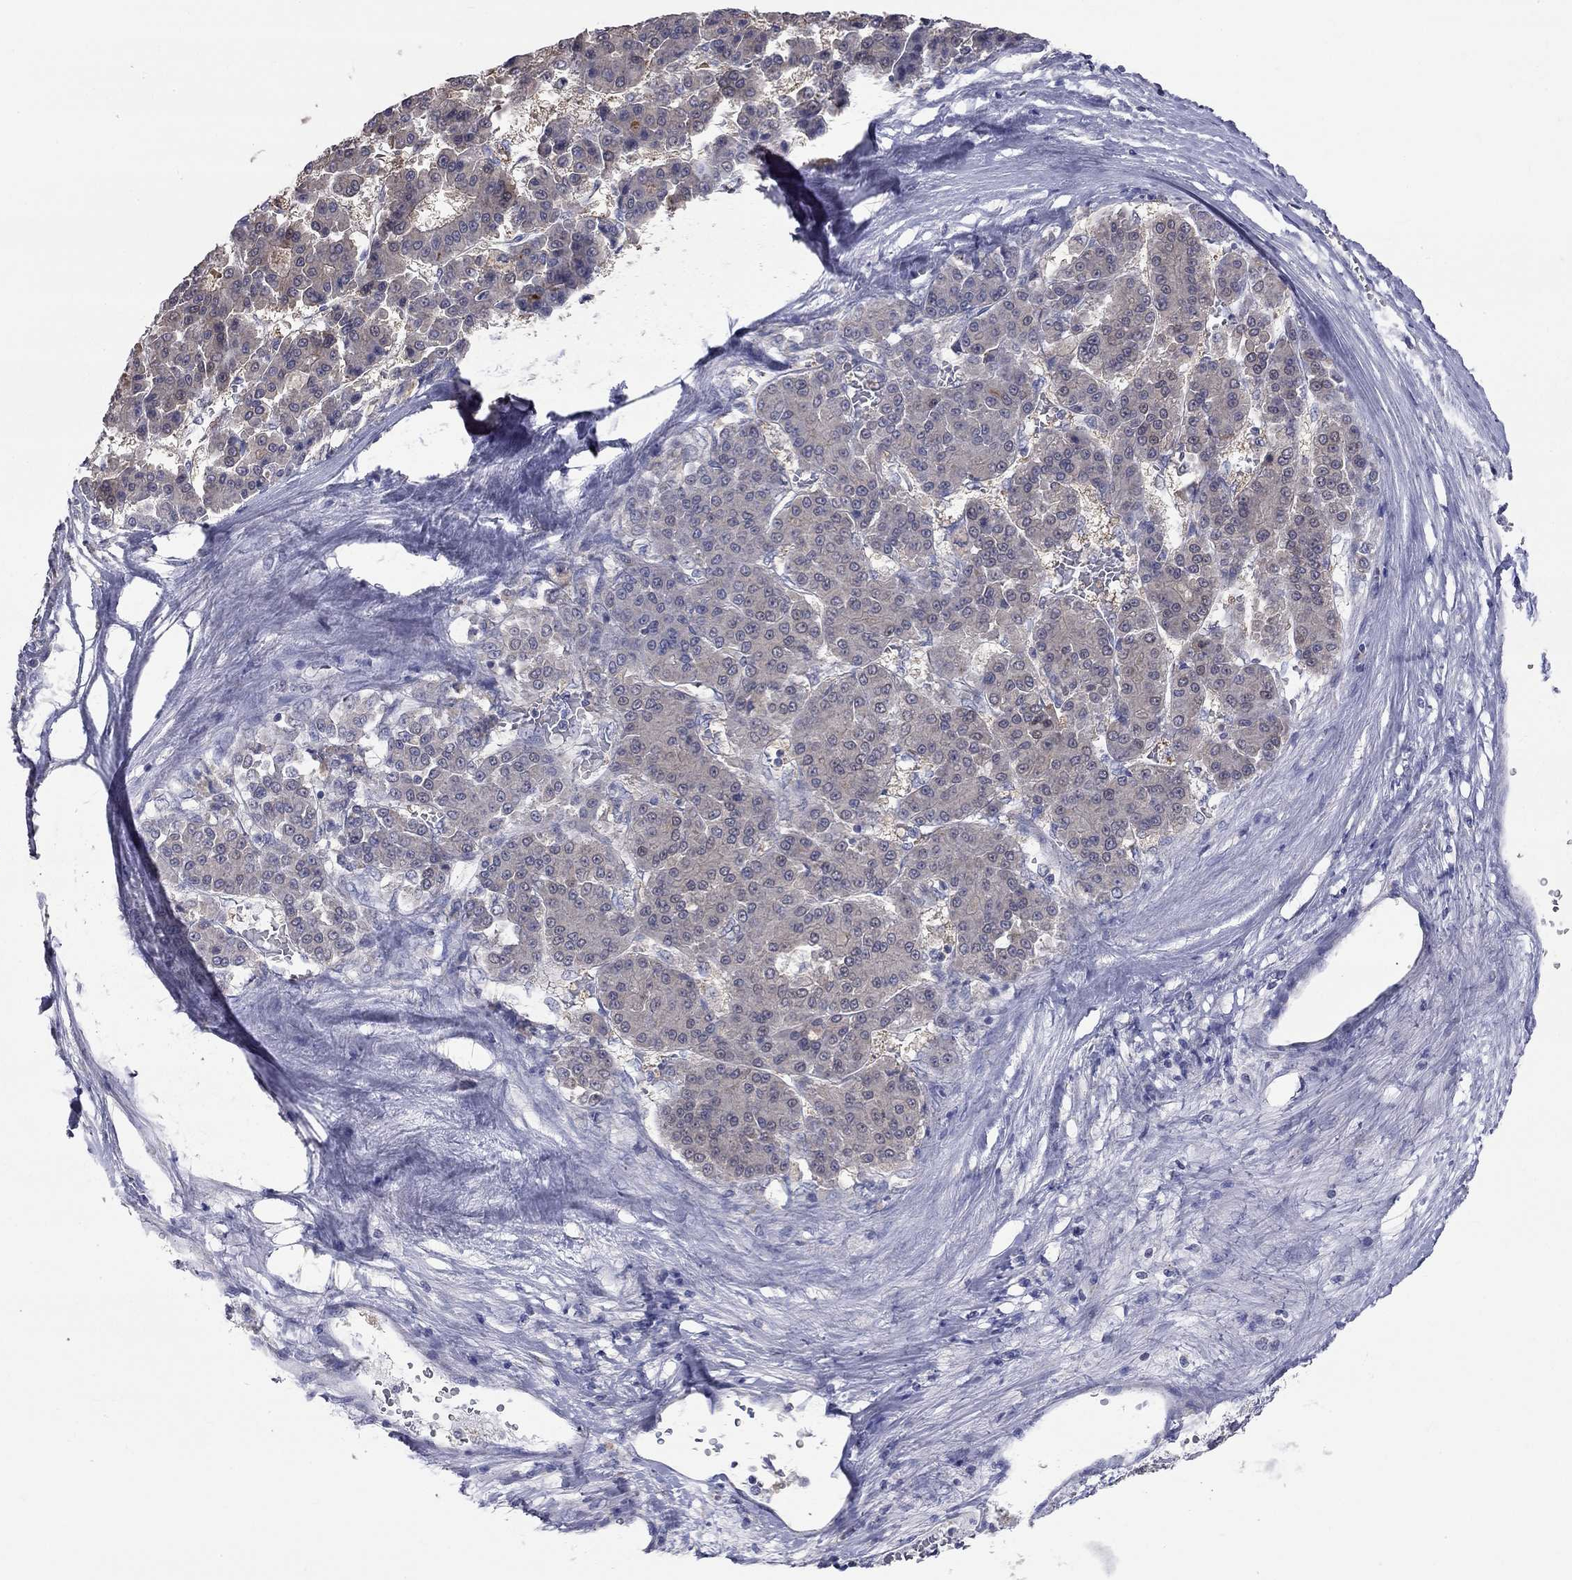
{"staining": {"intensity": "negative", "quantity": "none", "location": "none"}, "tissue": "liver cancer", "cell_type": "Tumor cells", "image_type": "cancer", "snomed": [{"axis": "morphology", "description": "Carcinoma, Hepatocellular, NOS"}, {"axis": "topography", "description": "Liver"}], "caption": "Liver hepatocellular carcinoma stained for a protein using immunohistochemistry reveals no expression tumor cells.", "gene": "CFAP161", "patient": {"sex": "male", "age": 70}}